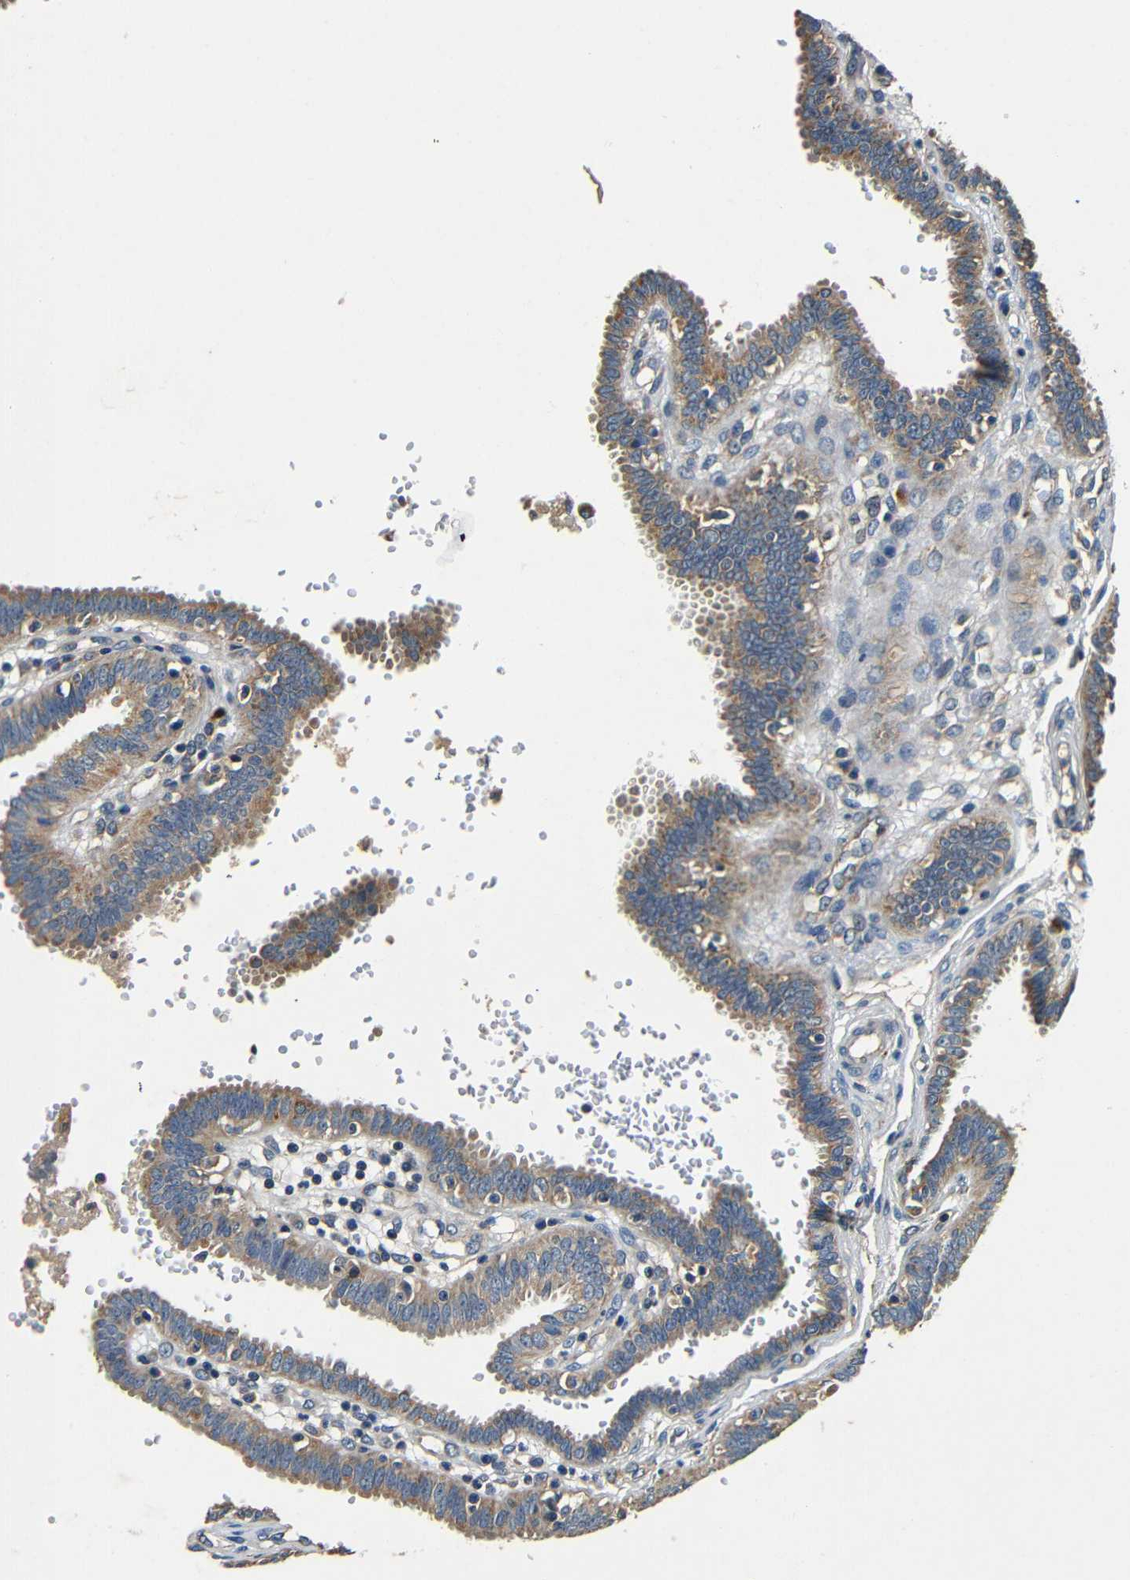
{"staining": {"intensity": "moderate", "quantity": ">75%", "location": "cytoplasmic/membranous"}, "tissue": "fallopian tube", "cell_type": "Glandular cells", "image_type": "normal", "snomed": [{"axis": "morphology", "description": "Normal tissue, NOS"}, {"axis": "topography", "description": "Fallopian tube"}], "caption": "Glandular cells display moderate cytoplasmic/membranous staining in about >75% of cells in unremarkable fallopian tube.", "gene": "MTX1", "patient": {"sex": "female", "age": 32}}